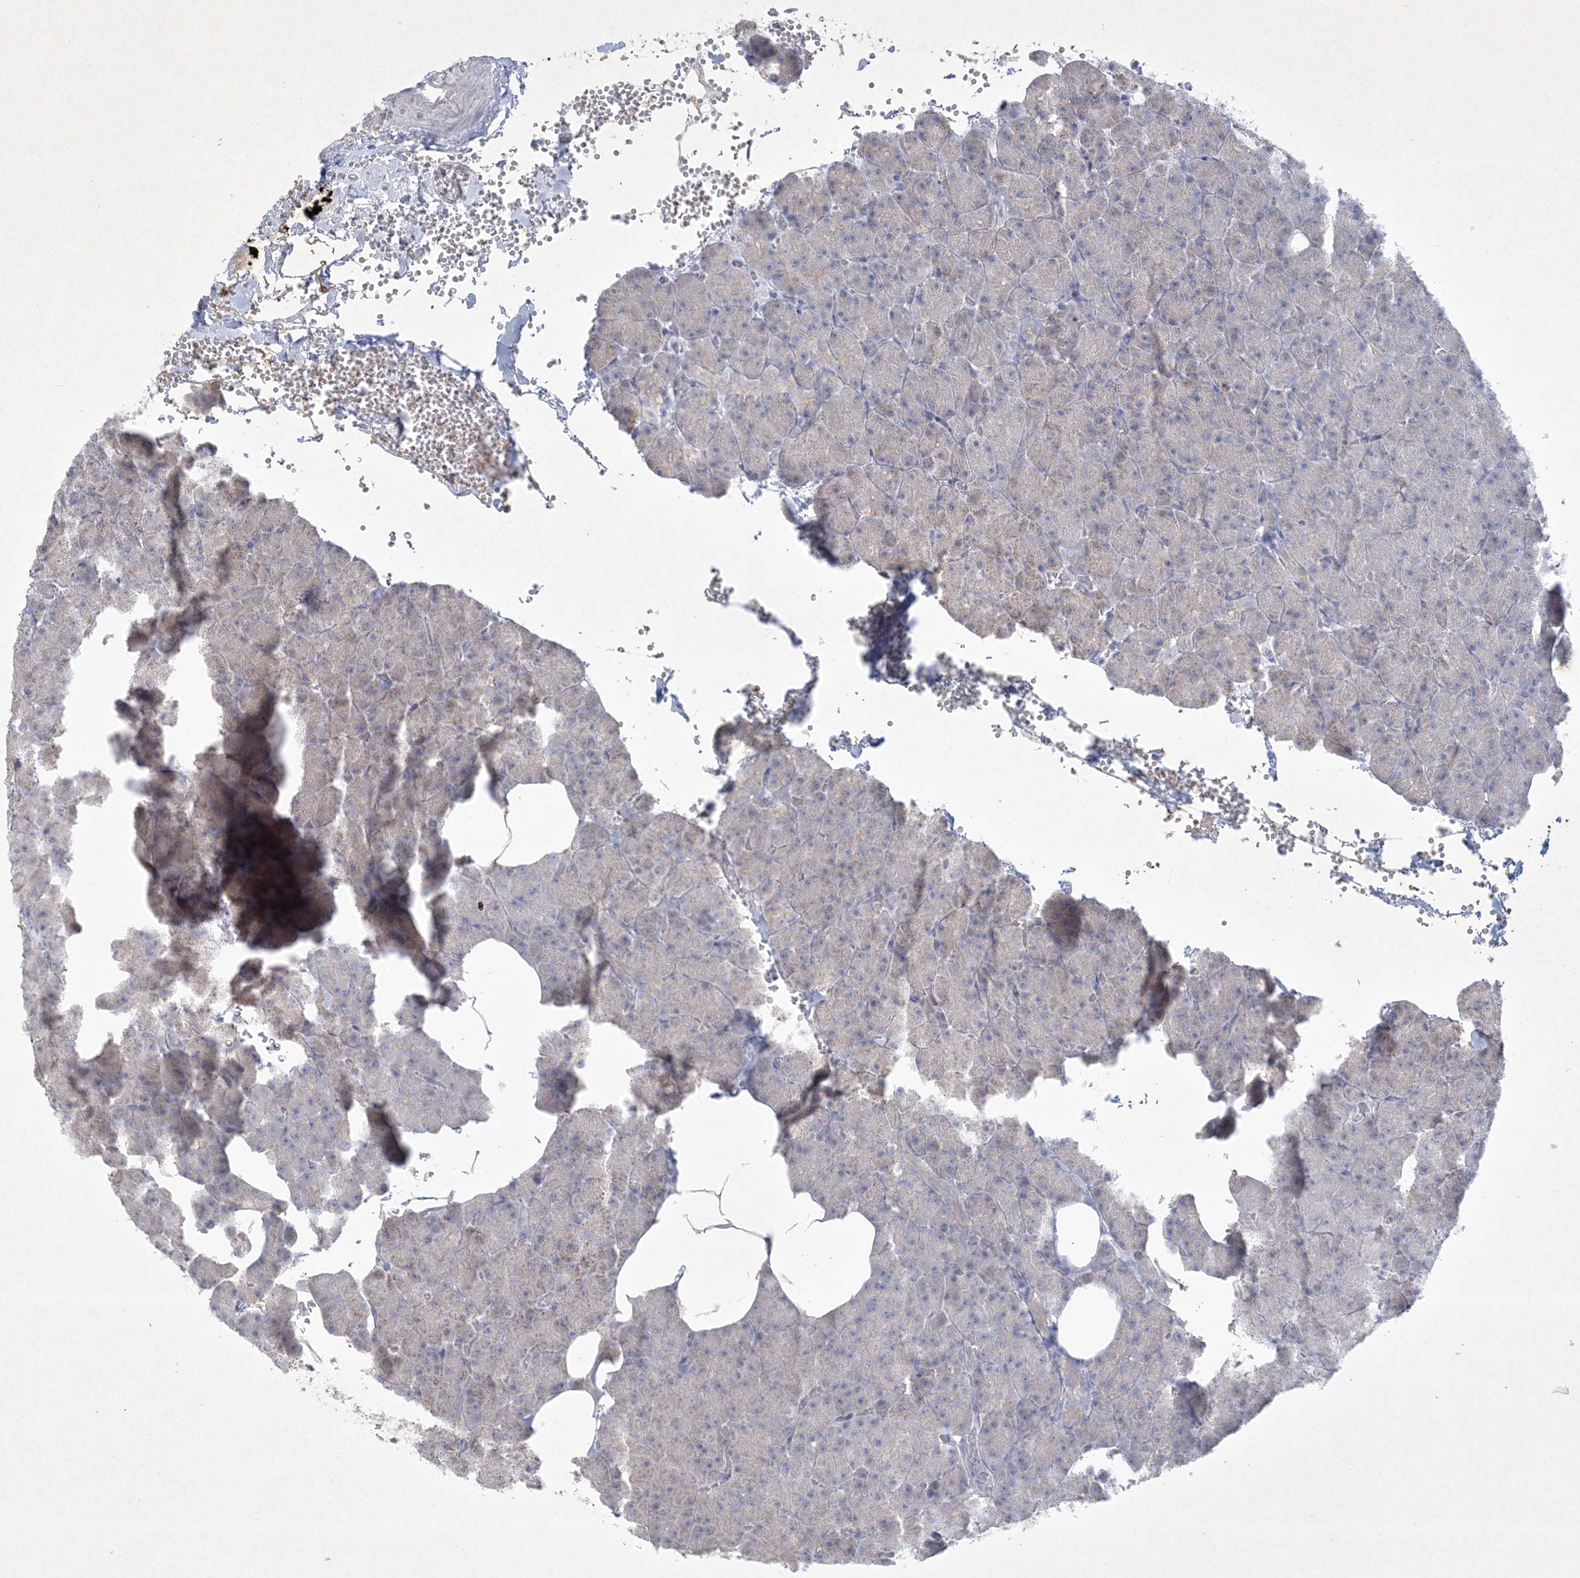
{"staining": {"intensity": "weak", "quantity": "<25%", "location": "cytoplasmic/membranous"}, "tissue": "pancreas", "cell_type": "Exocrine glandular cells", "image_type": "normal", "snomed": [{"axis": "morphology", "description": "Normal tissue, NOS"}, {"axis": "morphology", "description": "Carcinoid, malignant, NOS"}, {"axis": "topography", "description": "Pancreas"}], "caption": "IHC histopathology image of unremarkable pancreas: pancreas stained with DAB (3,3'-diaminobenzidine) exhibits no significant protein staining in exocrine glandular cells. Nuclei are stained in blue.", "gene": "CCDC24", "patient": {"sex": "female", "age": 35}}